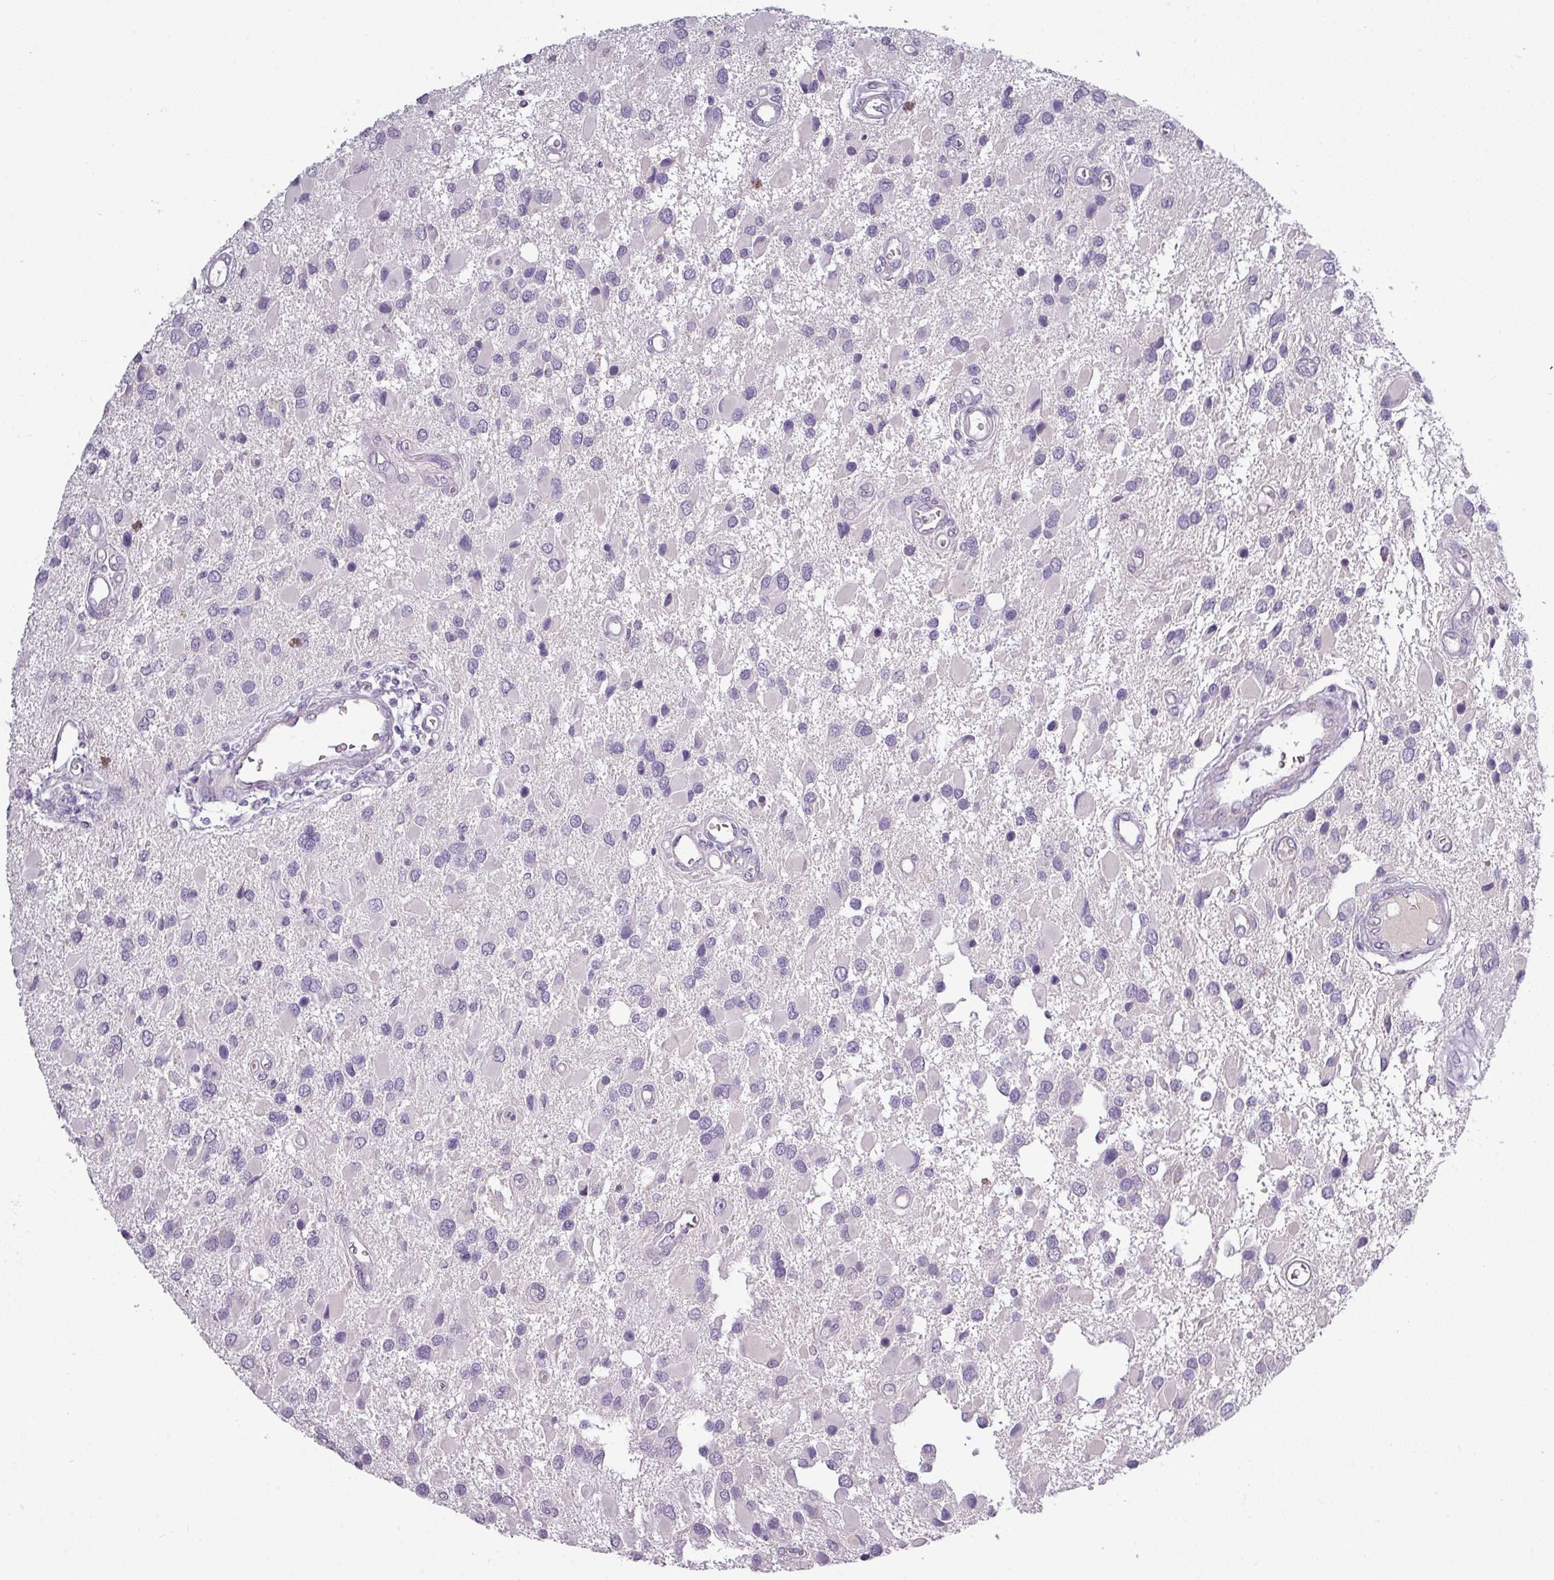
{"staining": {"intensity": "negative", "quantity": "none", "location": "none"}, "tissue": "glioma", "cell_type": "Tumor cells", "image_type": "cancer", "snomed": [{"axis": "morphology", "description": "Glioma, malignant, High grade"}, {"axis": "topography", "description": "Brain"}], "caption": "Protein analysis of glioma exhibits no significant staining in tumor cells.", "gene": "SLC26A9", "patient": {"sex": "male", "age": 53}}